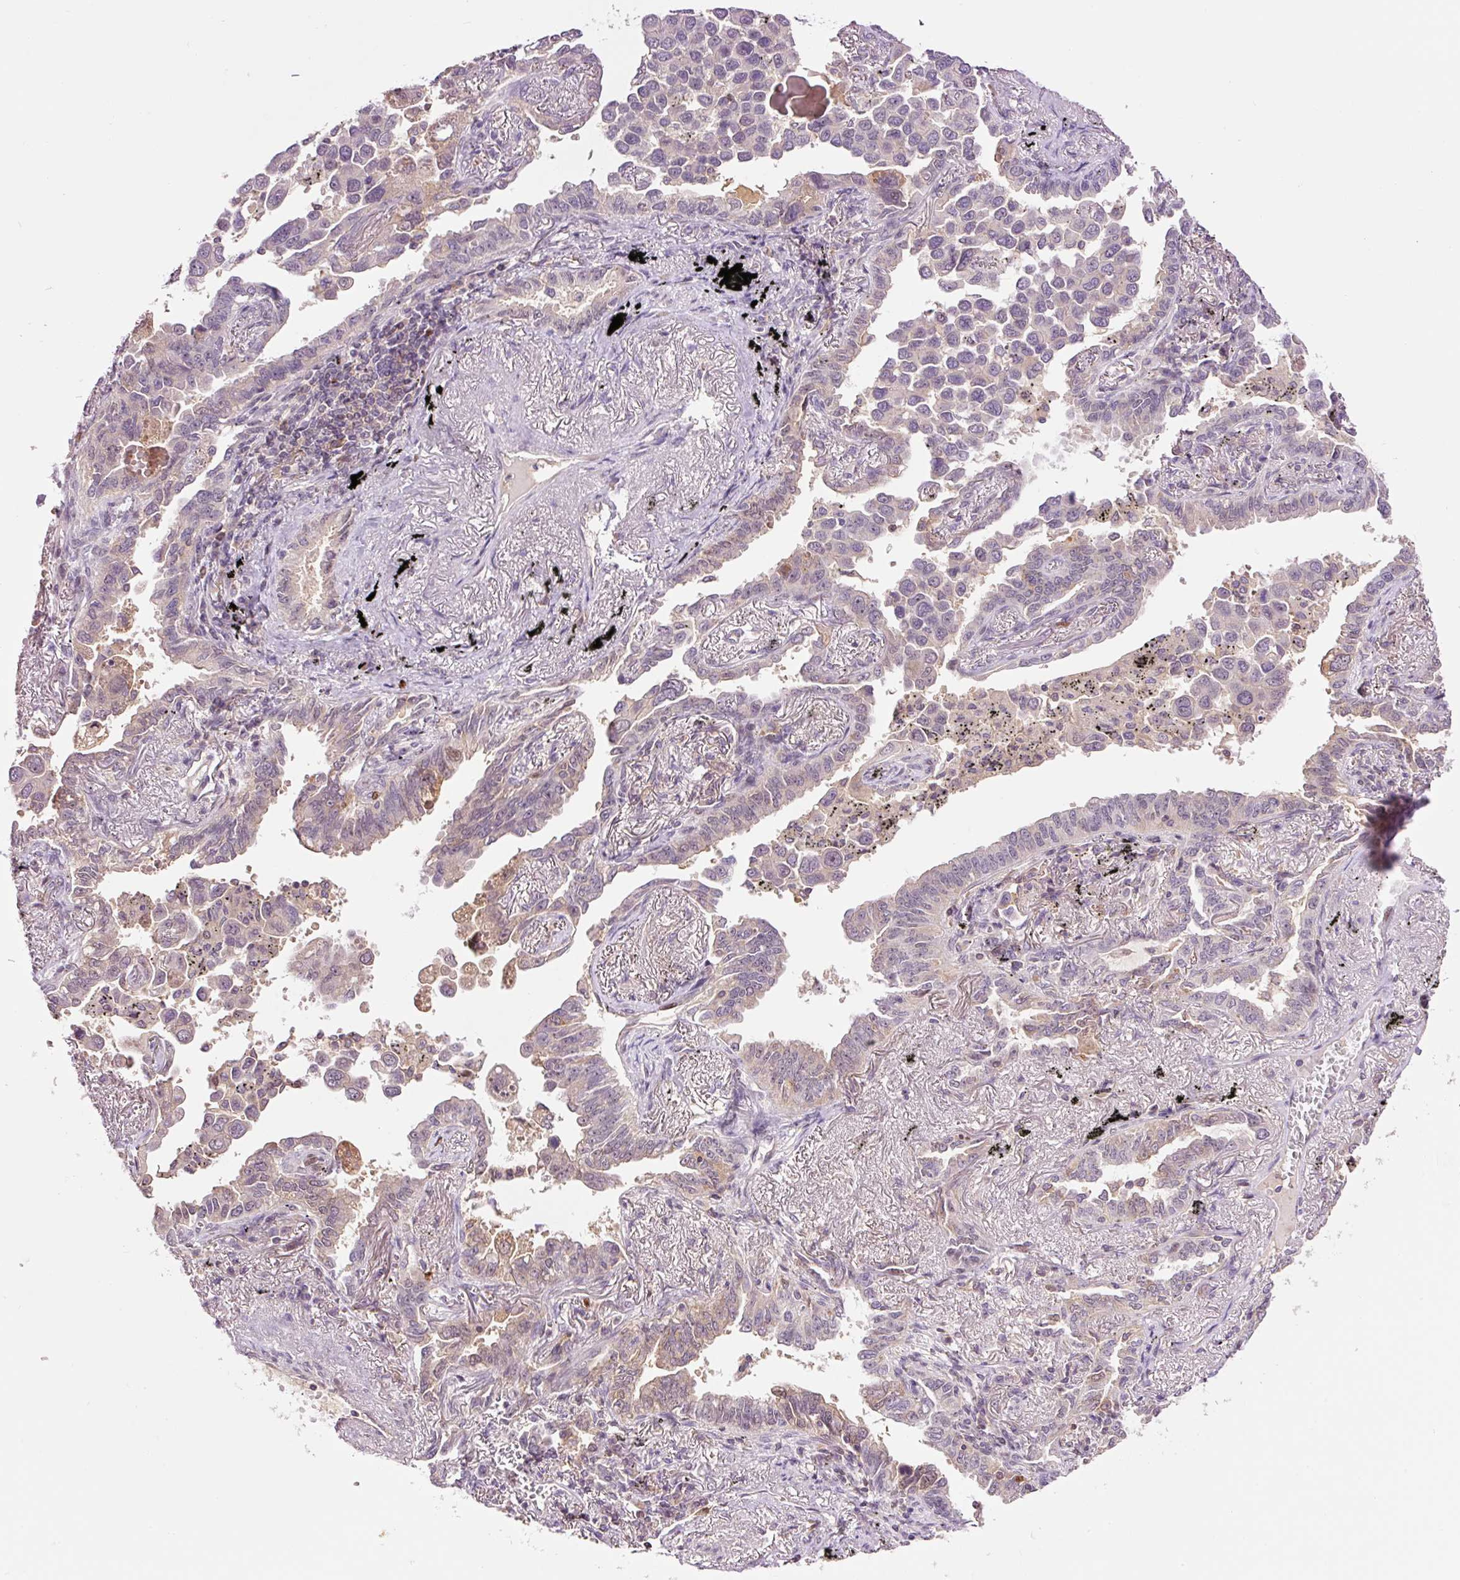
{"staining": {"intensity": "weak", "quantity": "<25%", "location": "cytoplasmic/membranous"}, "tissue": "lung cancer", "cell_type": "Tumor cells", "image_type": "cancer", "snomed": [{"axis": "morphology", "description": "Adenocarcinoma, NOS"}, {"axis": "topography", "description": "Lung"}], "caption": "Immunohistochemistry histopathology image of human lung cancer stained for a protein (brown), which reveals no expression in tumor cells.", "gene": "DPPA4", "patient": {"sex": "male", "age": 67}}